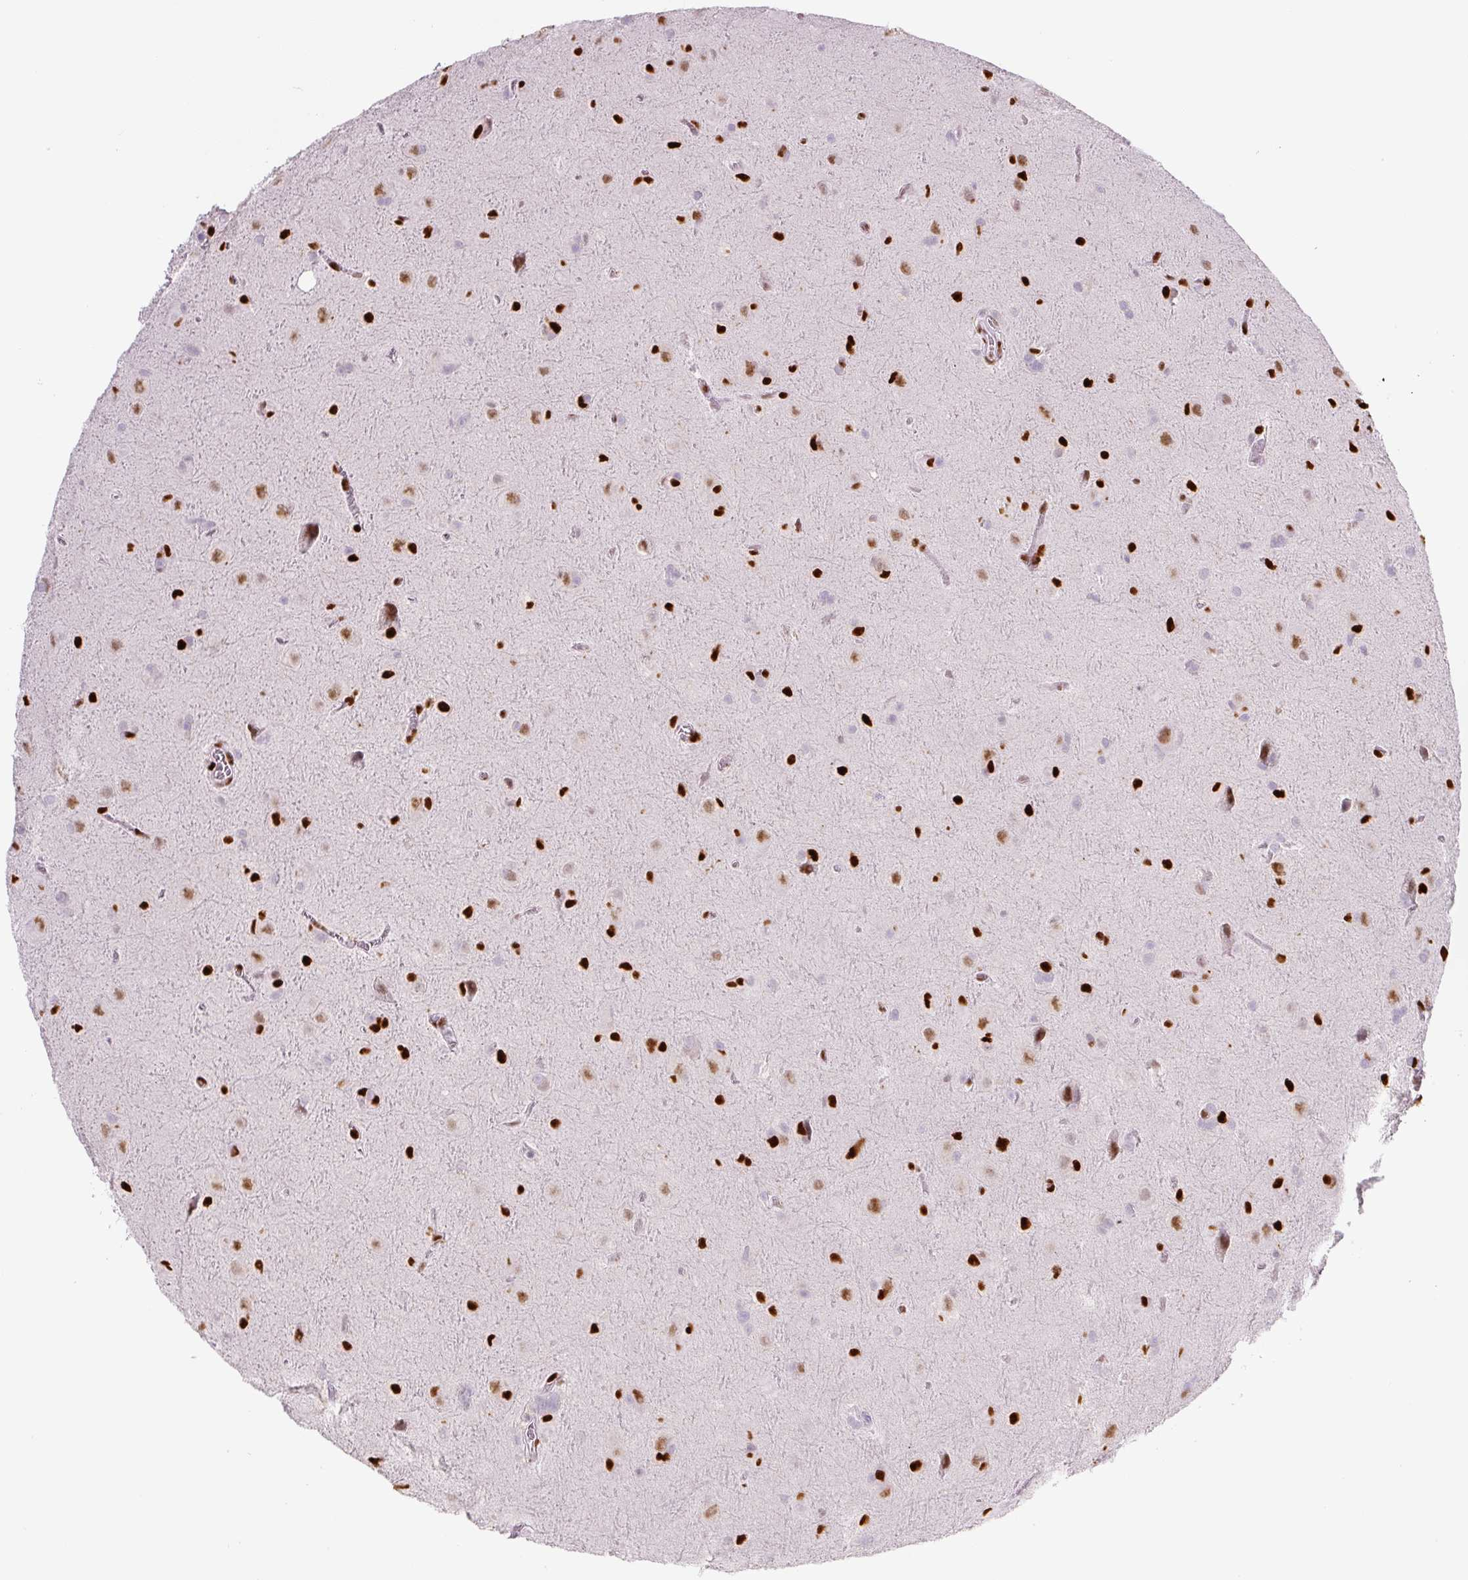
{"staining": {"intensity": "moderate", "quantity": "25%-75%", "location": "nuclear"}, "tissue": "glioma", "cell_type": "Tumor cells", "image_type": "cancer", "snomed": [{"axis": "morphology", "description": "Glioma, malignant, Low grade"}, {"axis": "topography", "description": "Brain"}], "caption": "About 25%-75% of tumor cells in glioma show moderate nuclear protein expression as visualized by brown immunohistochemical staining.", "gene": "ZEB1", "patient": {"sex": "male", "age": 58}}